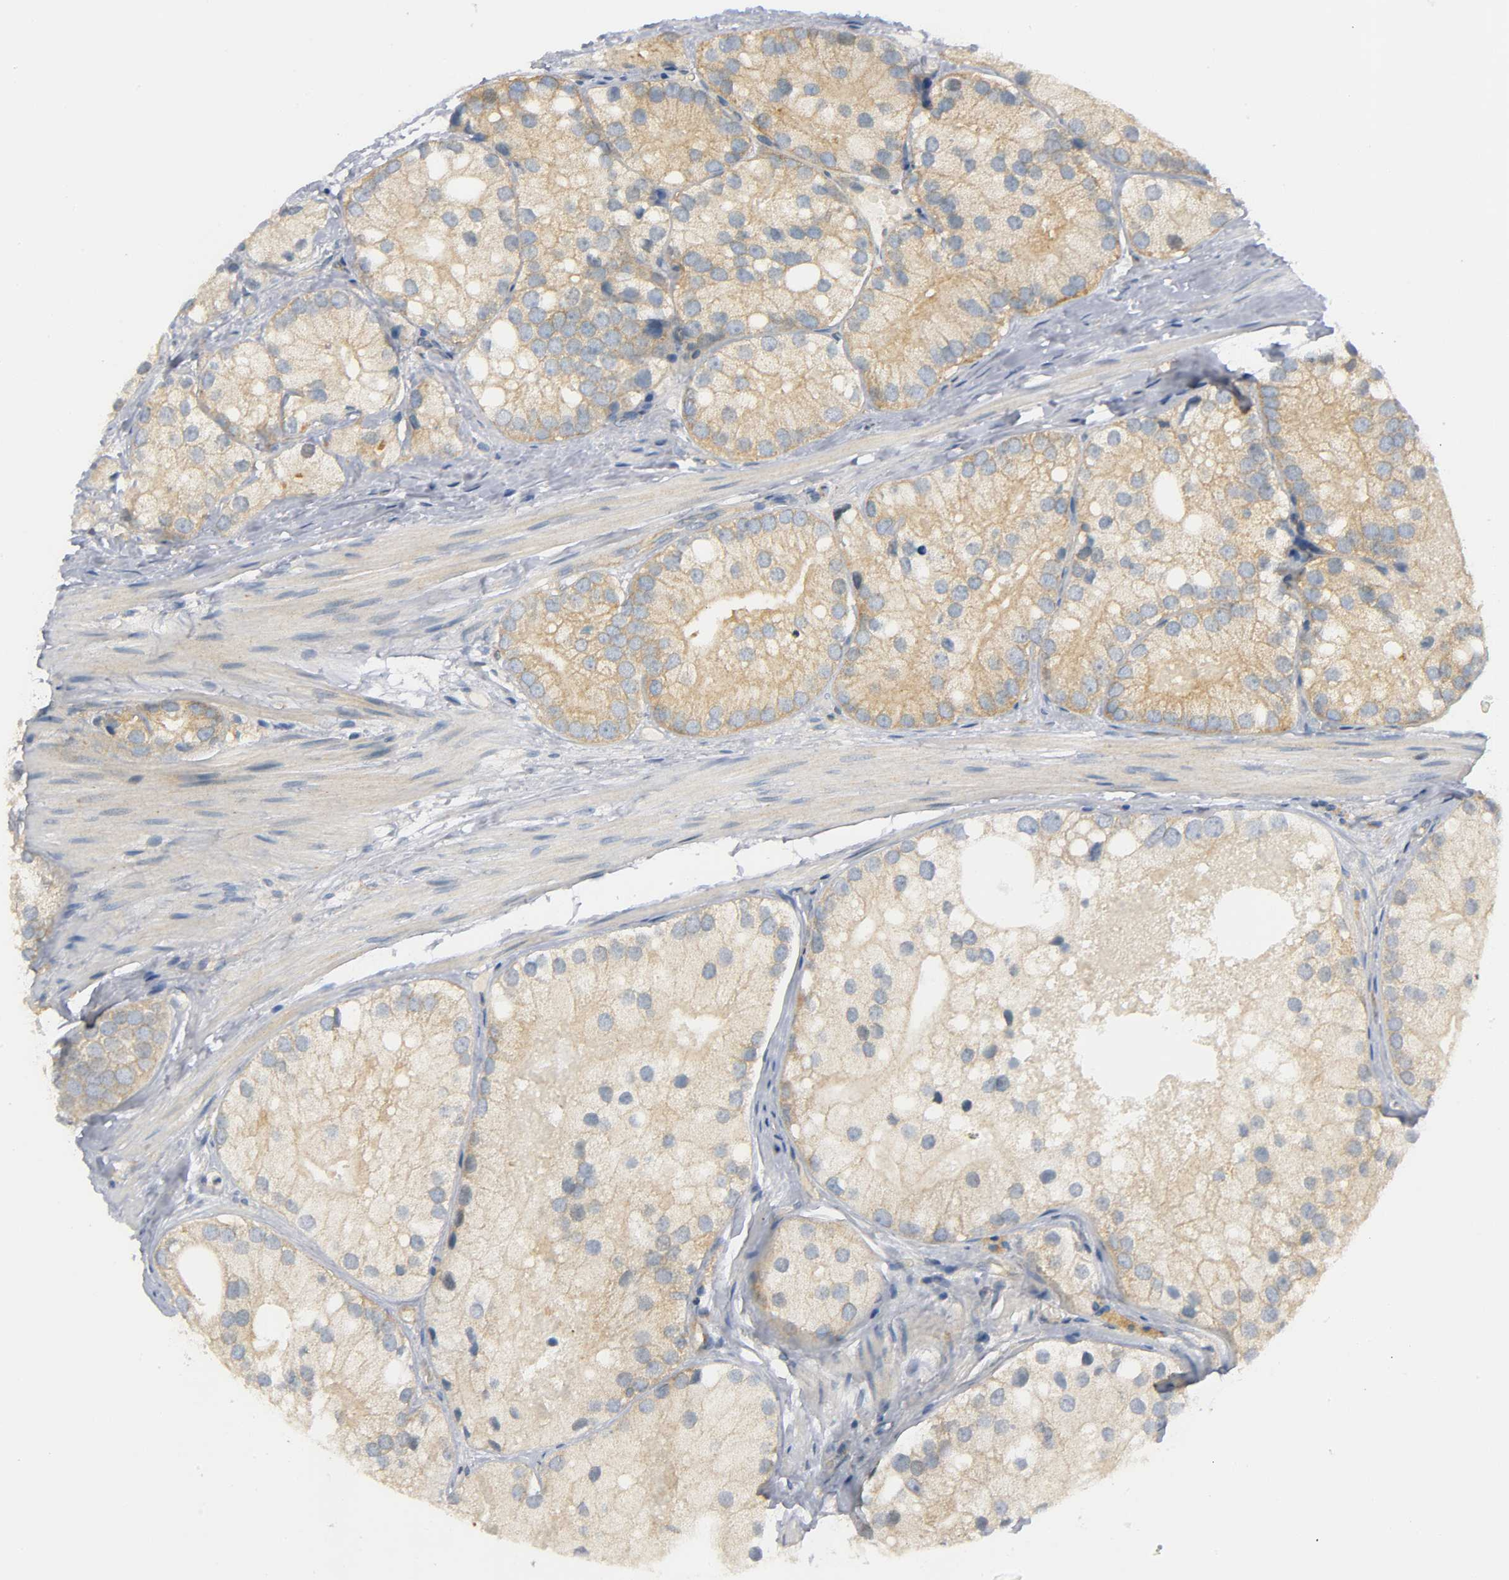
{"staining": {"intensity": "weak", "quantity": ">75%", "location": "cytoplasmic/membranous"}, "tissue": "prostate cancer", "cell_type": "Tumor cells", "image_type": "cancer", "snomed": [{"axis": "morphology", "description": "Adenocarcinoma, Low grade"}, {"axis": "topography", "description": "Prostate"}], "caption": "Prostate adenocarcinoma (low-grade) was stained to show a protein in brown. There is low levels of weak cytoplasmic/membranous expression in approximately >75% of tumor cells.", "gene": "HDAC6", "patient": {"sex": "male", "age": 69}}